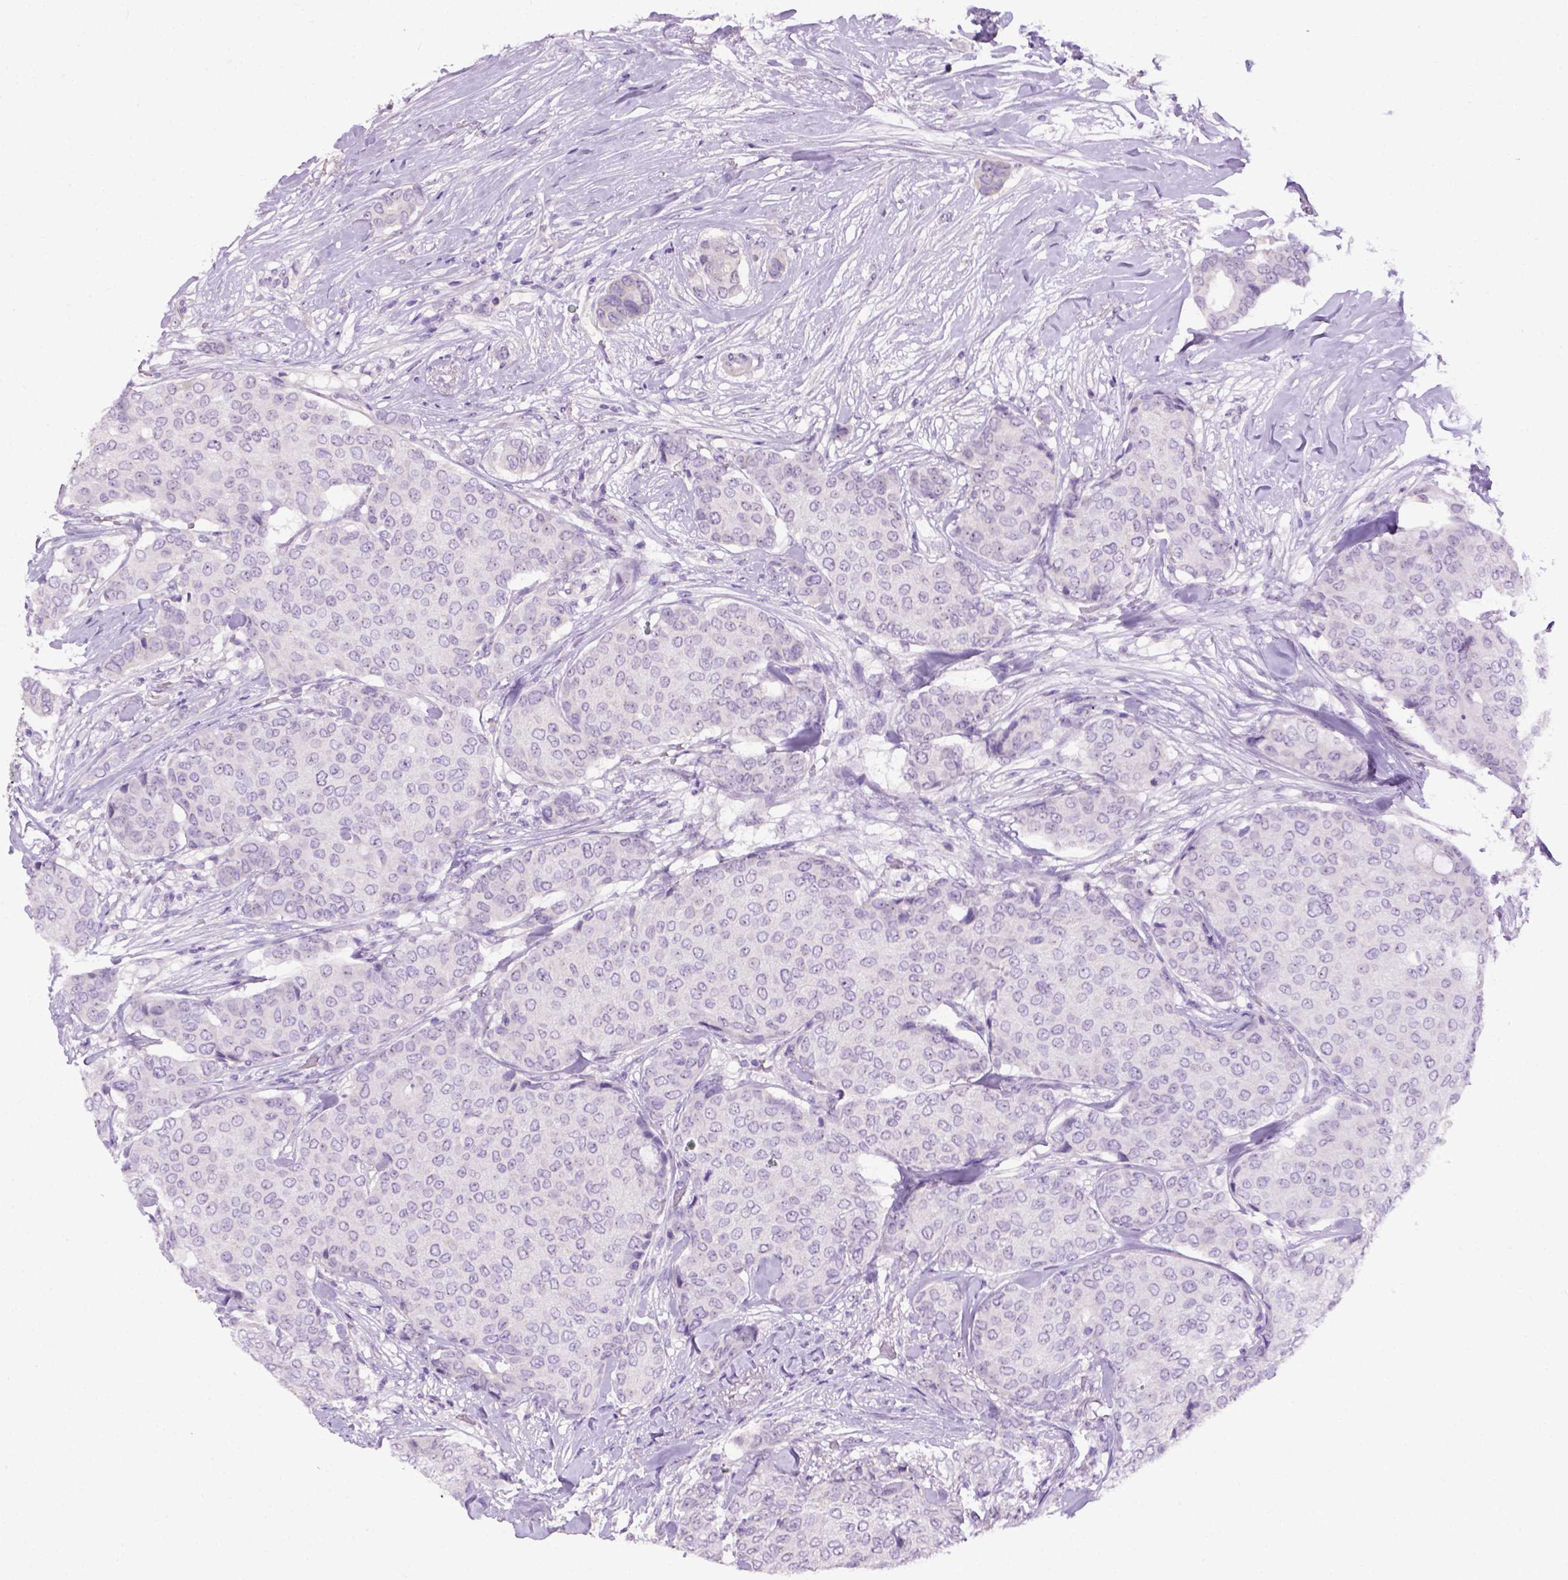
{"staining": {"intensity": "negative", "quantity": "none", "location": "none"}, "tissue": "breast cancer", "cell_type": "Tumor cells", "image_type": "cancer", "snomed": [{"axis": "morphology", "description": "Duct carcinoma"}, {"axis": "topography", "description": "Breast"}], "caption": "Breast cancer (intraductal carcinoma) stained for a protein using immunohistochemistry exhibits no positivity tumor cells.", "gene": "UTP4", "patient": {"sex": "female", "age": 75}}